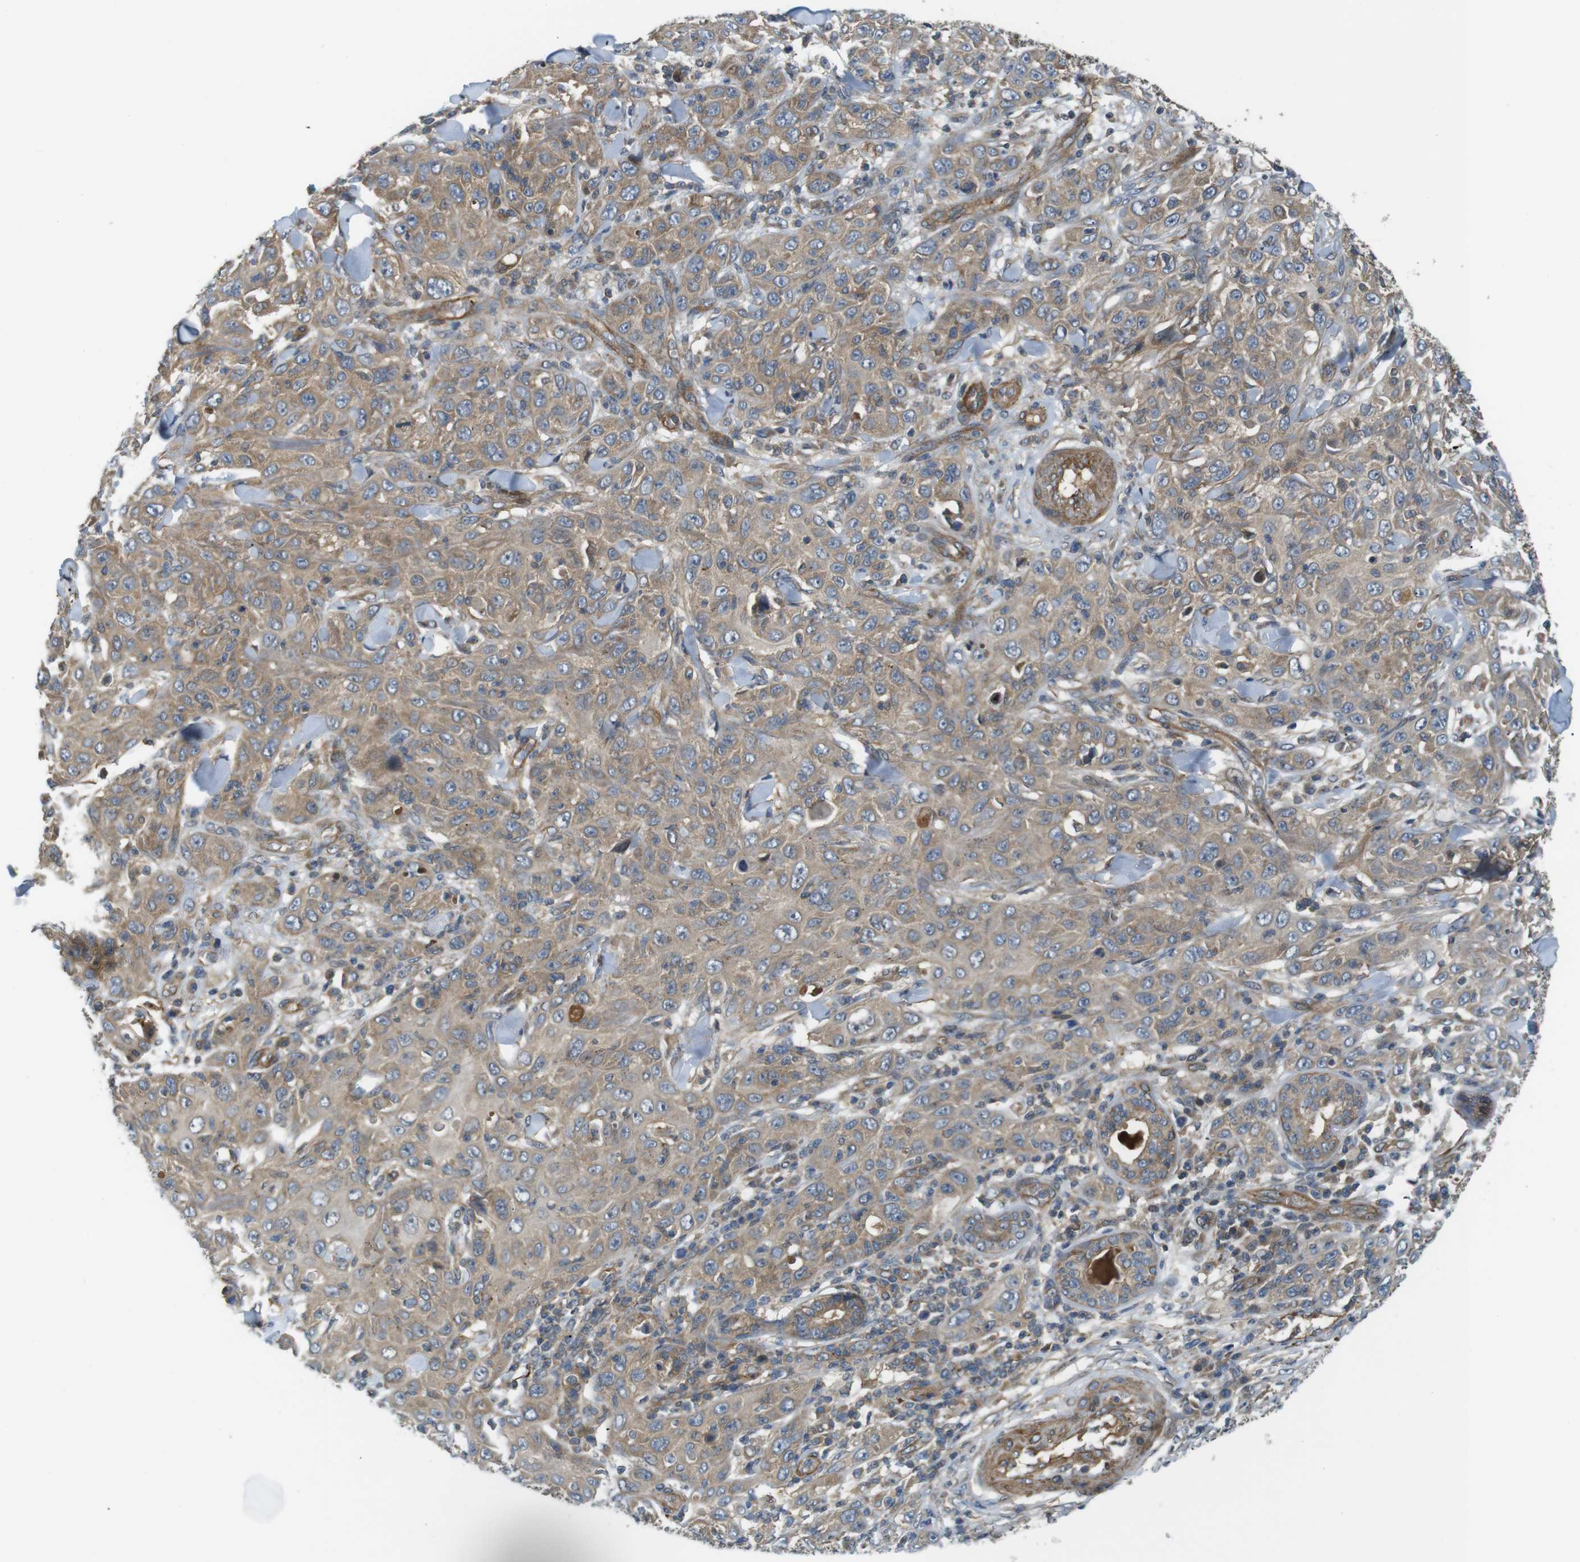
{"staining": {"intensity": "moderate", "quantity": ">75%", "location": "cytoplasmic/membranous"}, "tissue": "skin cancer", "cell_type": "Tumor cells", "image_type": "cancer", "snomed": [{"axis": "morphology", "description": "Squamous cell carcinoma, NOS"}, {"axis": "topography", "description": "Skin"}], "caption": "Human skin cancer (squamous cell carcinoma) stained with a protein marker exhibits moderate staining in tumor cells.", "gene": "TSC1", "patient": {"sex": "female", "age": 88}}